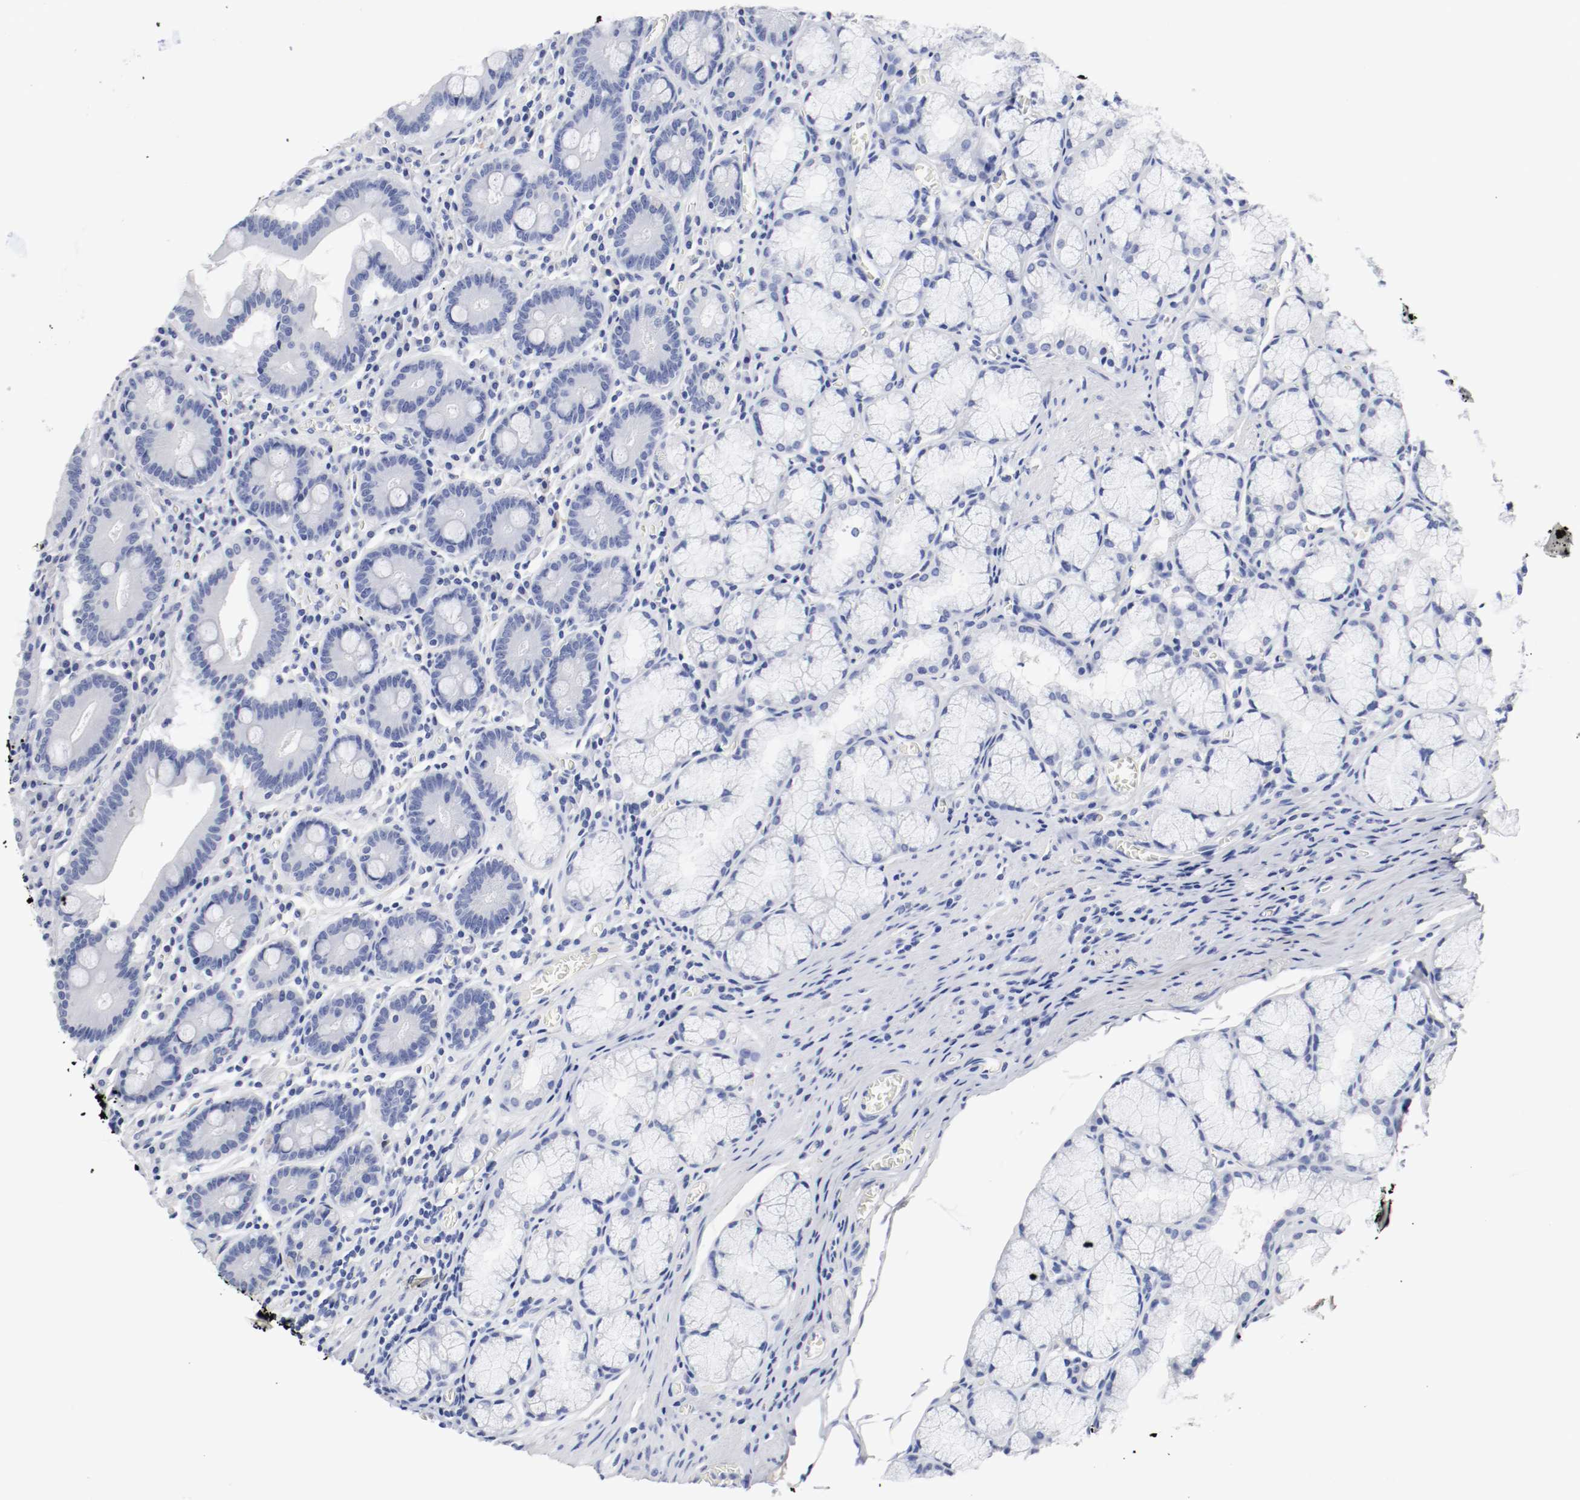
{"staining": {"intensity": "negative", "quantity": "none", "location": "none"}, "tissue": "stomach", "cell_type": "Glandular cells", "image_type": "normal", "snomed": [{"axis": "morphology", "description": "Normal tissue, NOS"}, {"axis": "topography", "description": "Stomach, lower"}], "caption": "High magnification brightfield microscopy of benign stomach stained with DAB (brown) and counterstained with hematoxylin (blue): glandular cells show no significant positivity. (DAB IHC, high magnification).", "gene": "GAD1", "patient": {"sex": "male", "age": 56}}